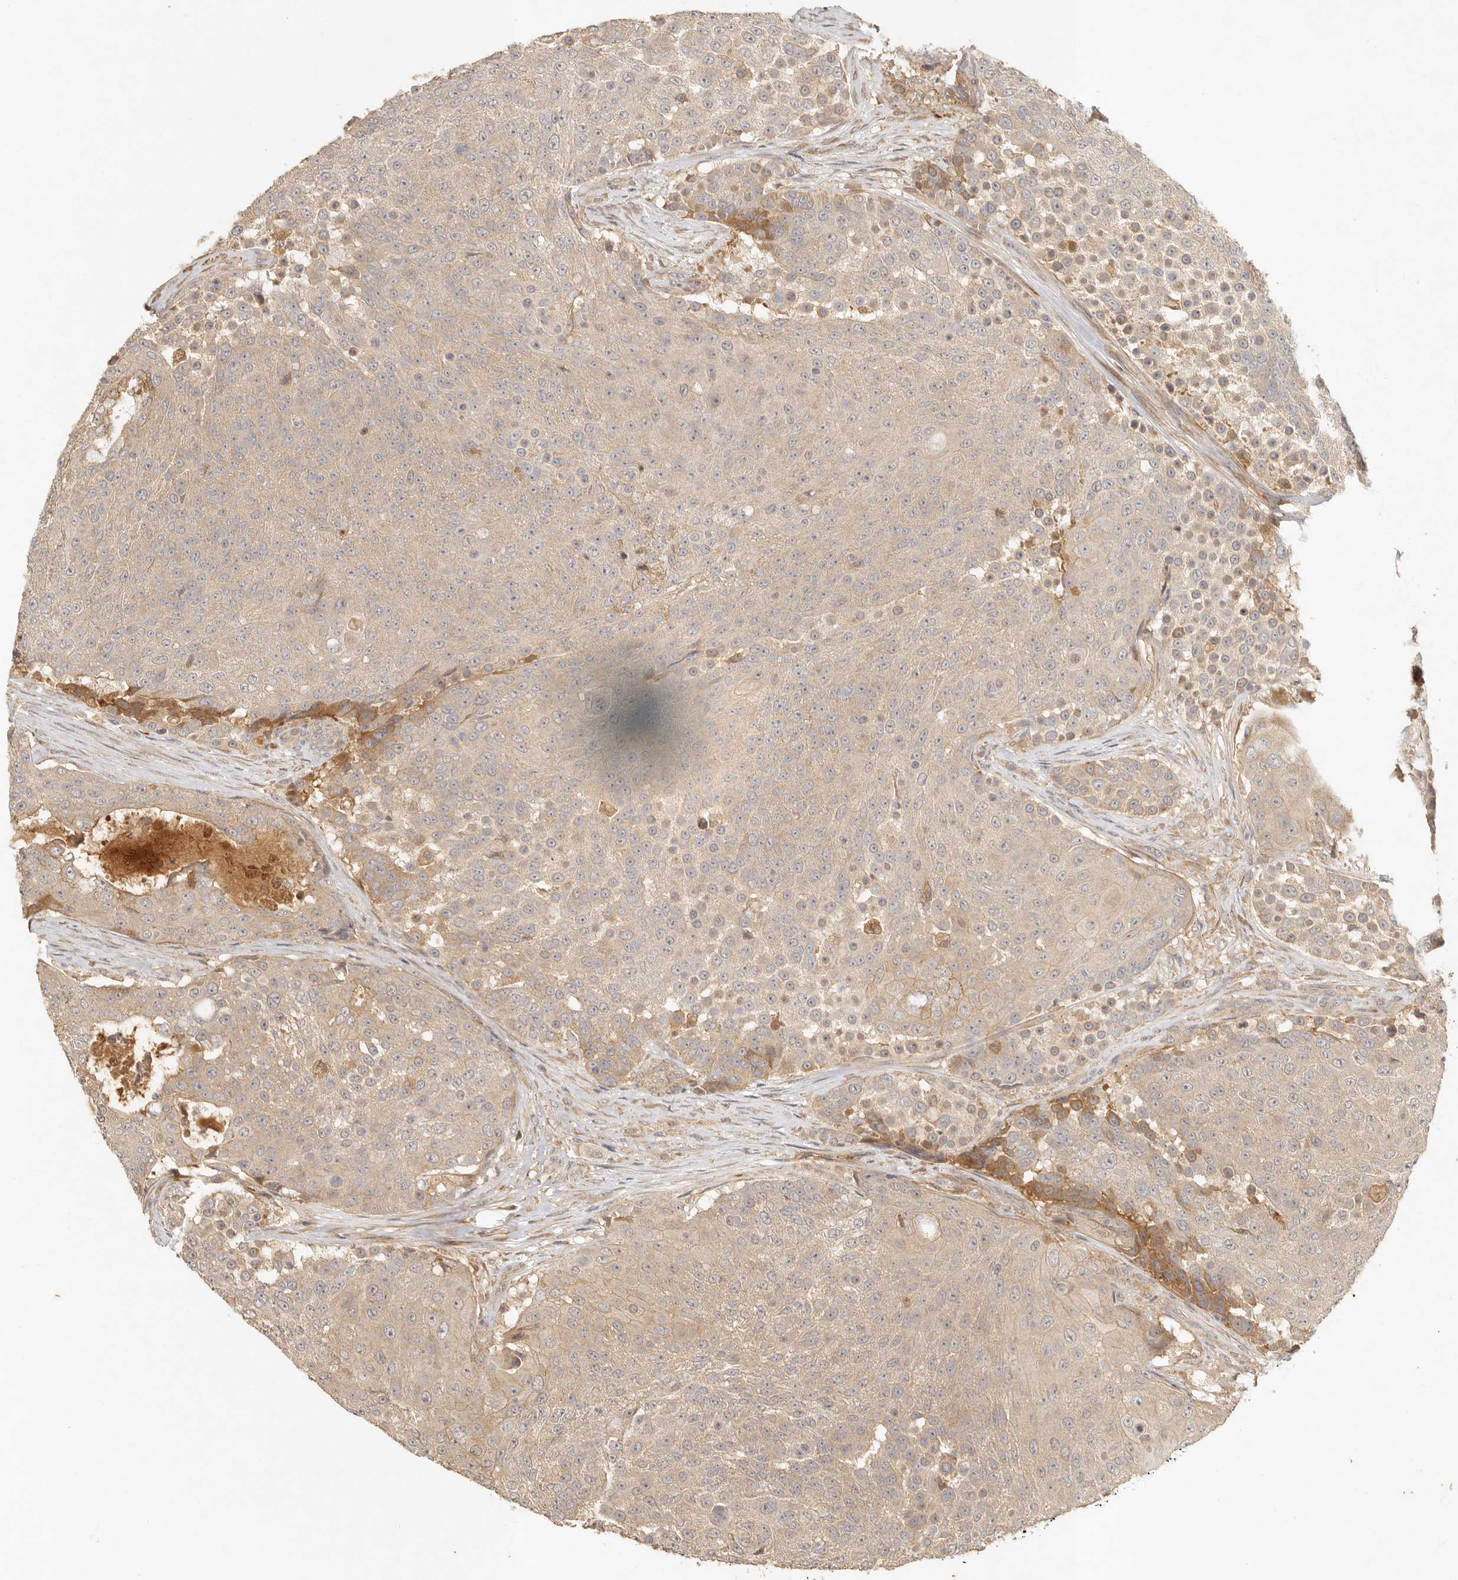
{"staining": {"intensity": "weak", "quantity": ">75%", "location": "cytoplasmic/membranous"}, "tissue": "urothelial cancer", "cell_type": "Tumor cells", "image_type": "cancer", "snomed": [{"axis": "morphology", "description": "Urothelial carcinoma, High grade"}, {"axis": "topography", "description": "Urinary bladder"}], "caption": "This micrograph shows immunohistochemistry staining of high-grade urothelial carcinoma, with low weak cytoplasmic/membranous staining in approximately >75% of tumor cells.", "gene": "VIPR1", "patient": {"sex": "female", "age": 63}}